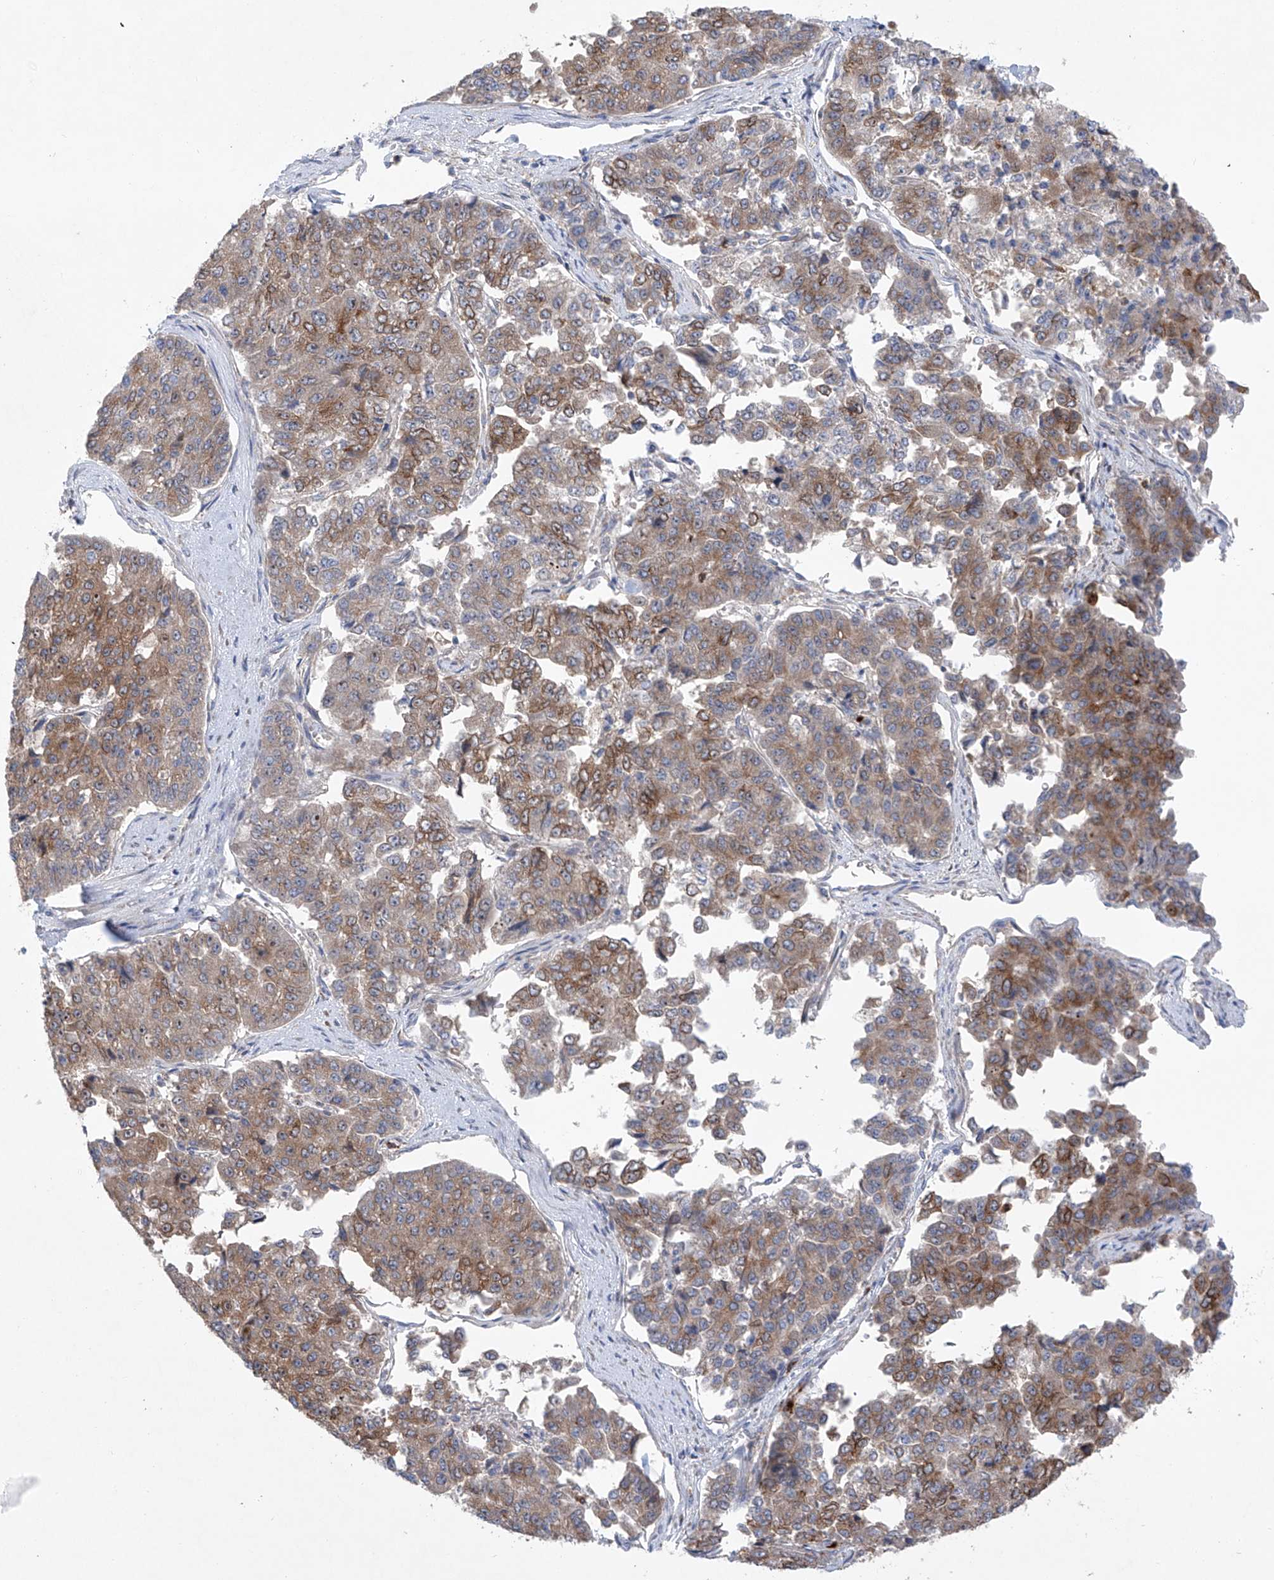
{"staining": {"intensity": "moderate", "quantity": "25%-75%", "location": "cytoplasmic/membranous"}, "tissue": "pancreatic cancer", "cell_type": "Tumor cells", "image_type": "cancer", "snomed": [{"axis": "morphology", "description": "Adenocarcinoma, NOS"}, {"axis": "topography", "description": "Pancreas"}], "caption": "Pancreatic cancer stained for a protein (brown) shows moderate cytoplasmic/membranous positive staining in approximately 25%-75% of tumor cells.", "gene": "KLC4", "patient": {"sex": "male", "age": 50}}